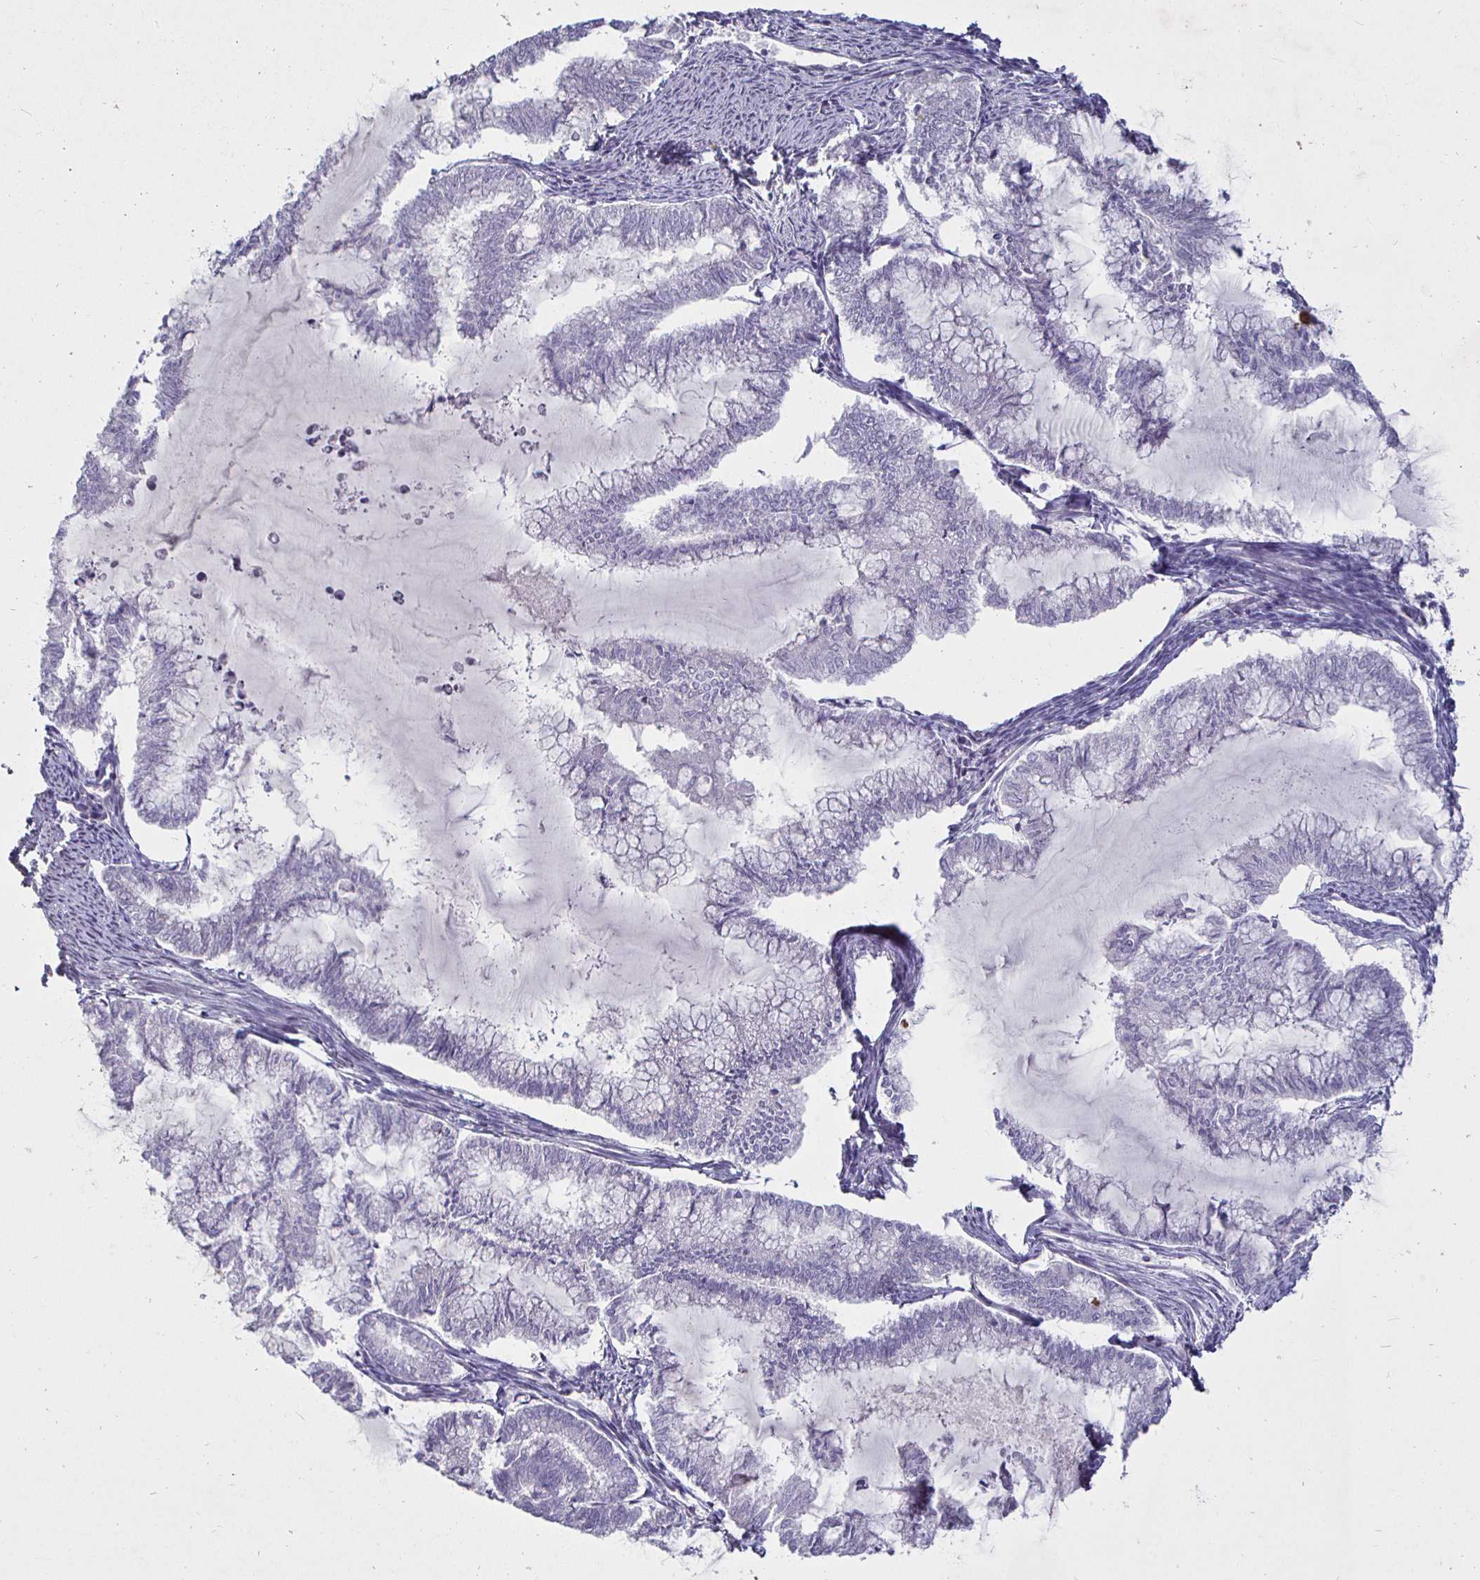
{"staining": {"intensity": "negative", "quantity": "none", "location": "none"}, "tissue": "endometrial cancer", "cell_type": "Tumor cells", "image_type": "cancer", "snomed": [{"axis": "morphology", "description": "Adenocarcinoma, NOS"}, {"axis": "topography", "description": "Endometrium"}], "caption": "Immunohistochemistry histopathology image of human endometrial cancer (adenocarcinoma) stained for a protein (brown), which displays no positivity in tumor cells.", "gene": "MLH1", "patient": {"sex": "female", "age": 79}}